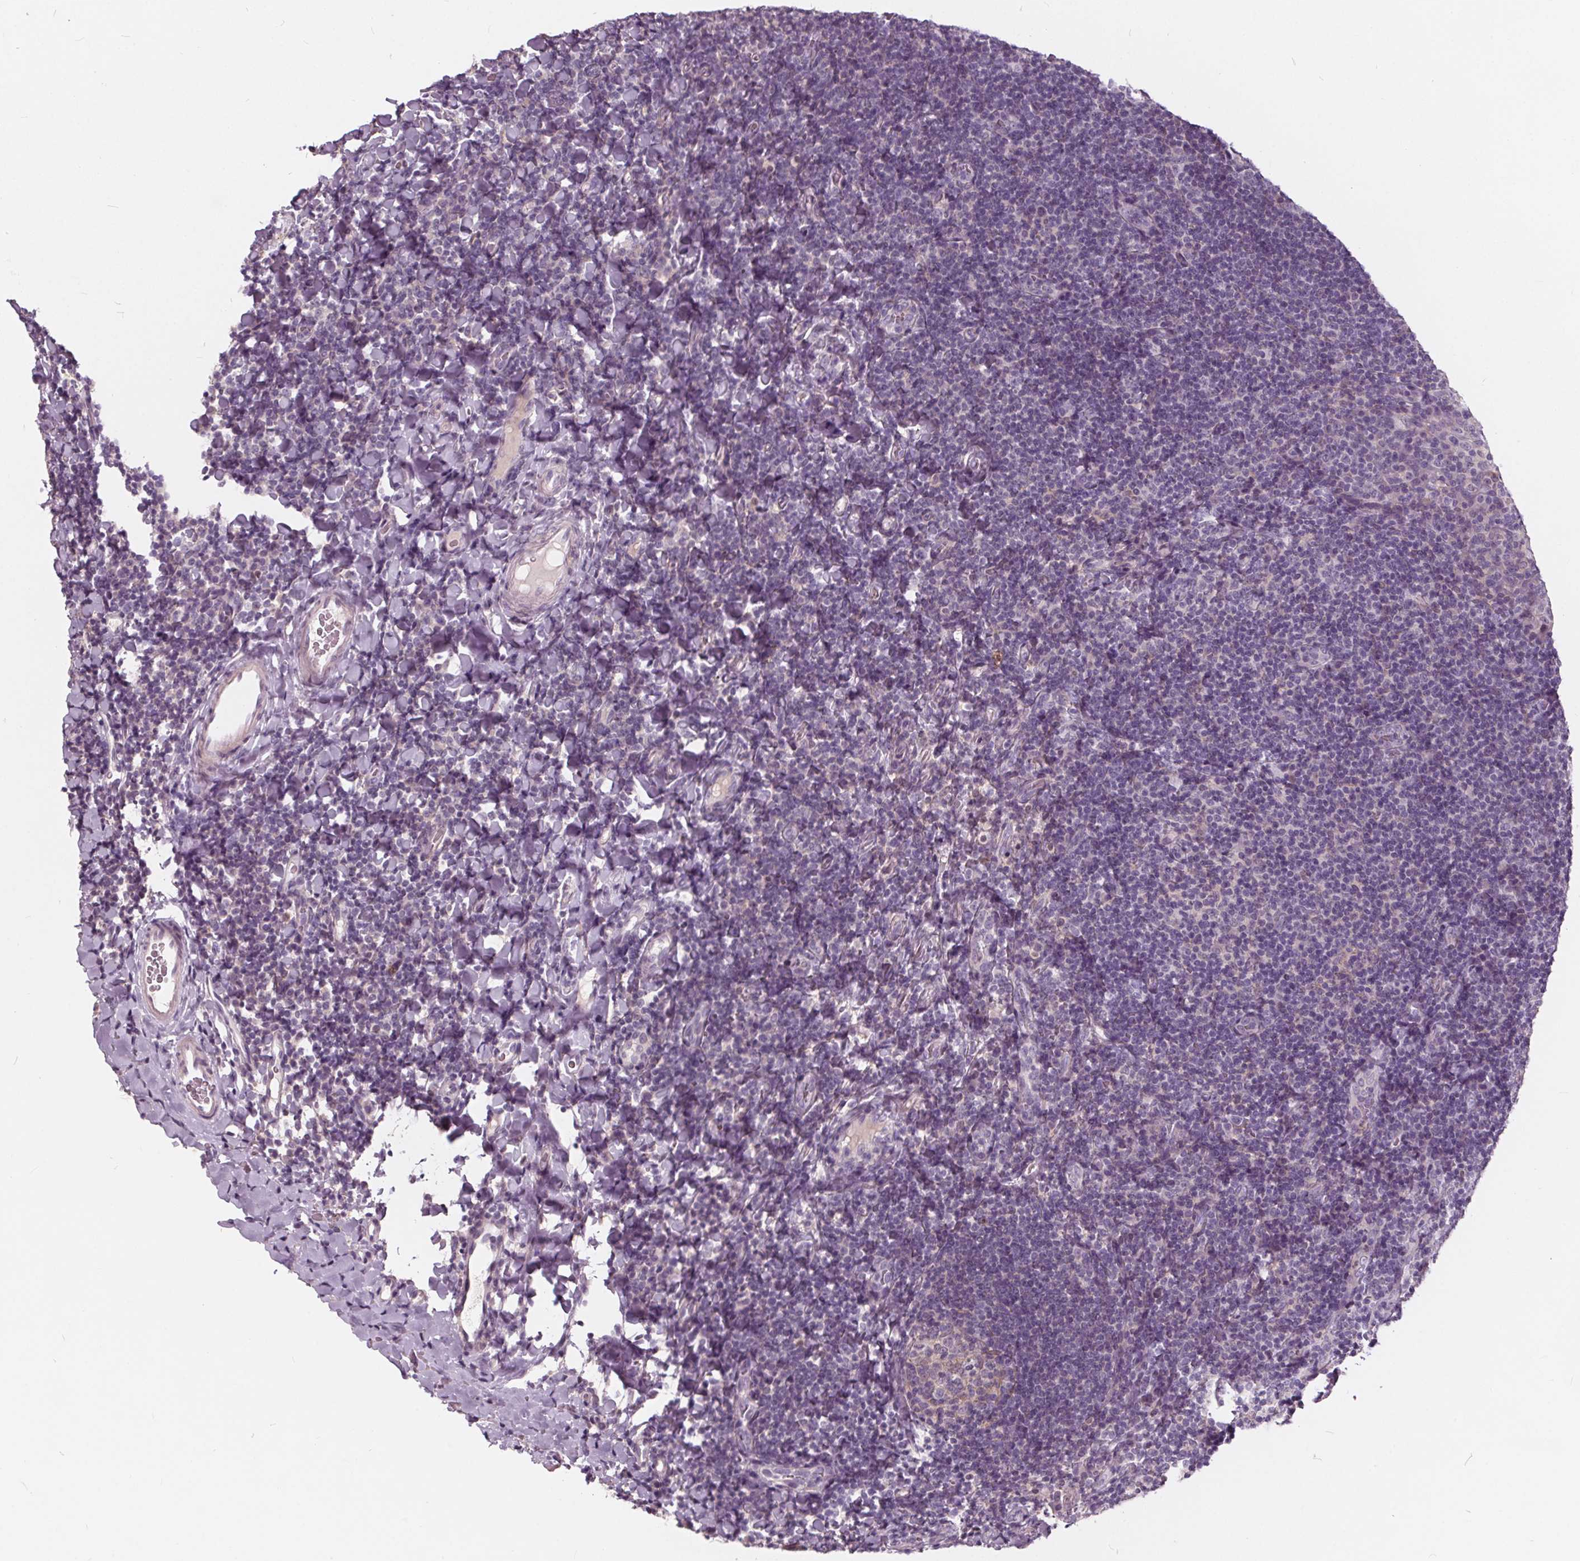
{"staining": {"intensity": "negative", "quantity": "none", "location": "none"}, "tissue": "tonsil", "cell_type": "Germinal center cells", "image_type": "normal", "snomed": [{"axis": "morphology", "description": "Normal tissue, NOS"}, {"axis": "topography", "description": "Tonsil"}], "caption": "This is an immunohistochemistry (IHC) photomicrograph of benign human tonsil. There is no positivity in germinal center cells.", "gene": "HAAO", "patient": {"sex": "male", "age": 17}}